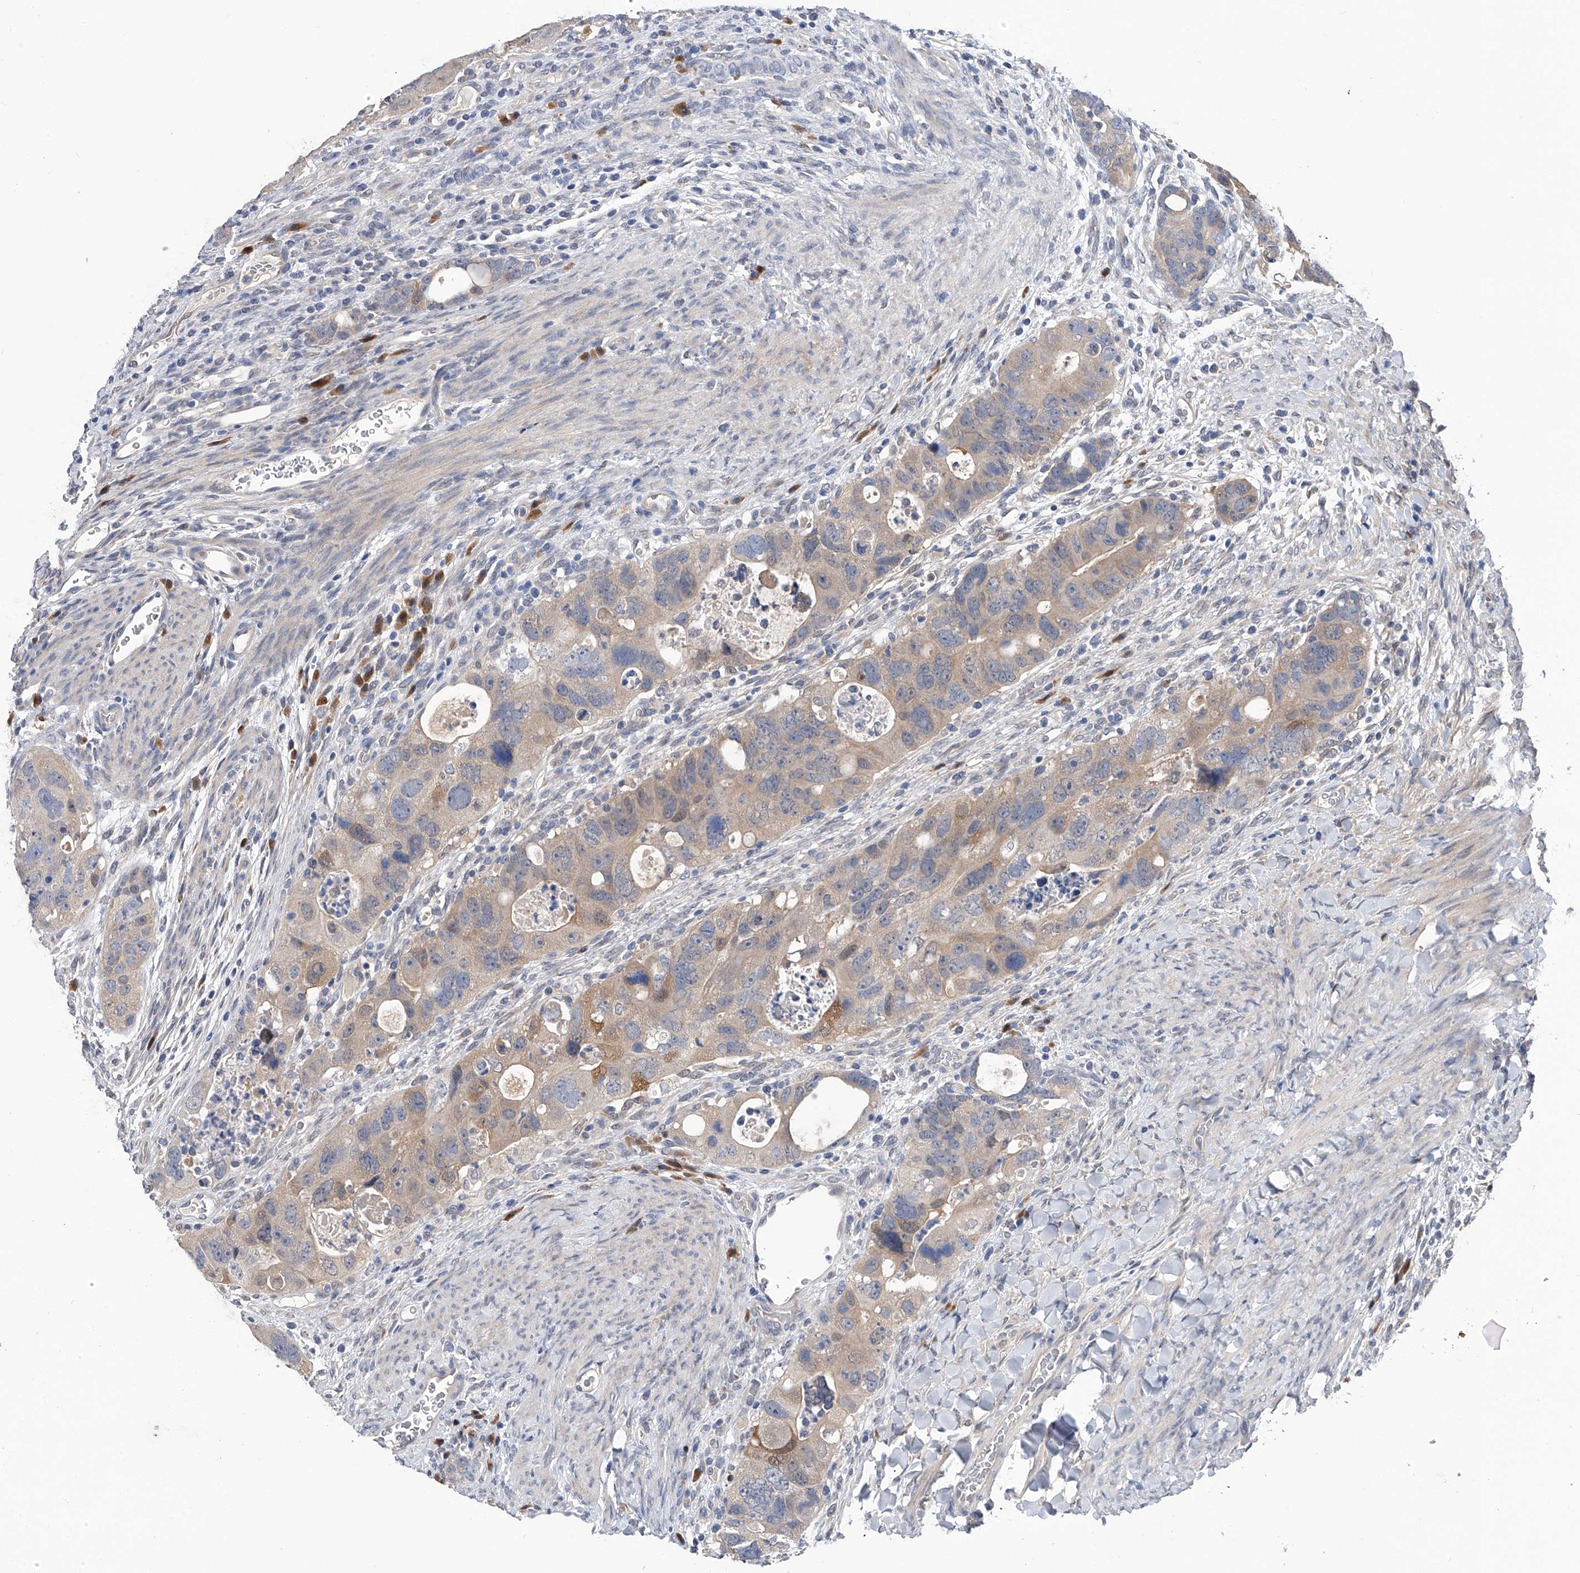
{"staining": {"intensity": "weak", "quantity": "25%-75%", "location": "cytoplasmic/membranous"}, "tissue": "colorectal cancer", "cell_type": "Tumor cells", "image_type": "cancer", "snomed": [{"axis": "morphology", "description": "Adenocarcinoma, NOS"}, {"axis": "topography", "description": "Rectum"}], "caption": "A brown stain labels weak cytoplasmic/membranous staining of a protein in human colorectal cancer tumor cells.", "gene": "PGM3", "patient": {"sex": "male", "age": 59}}